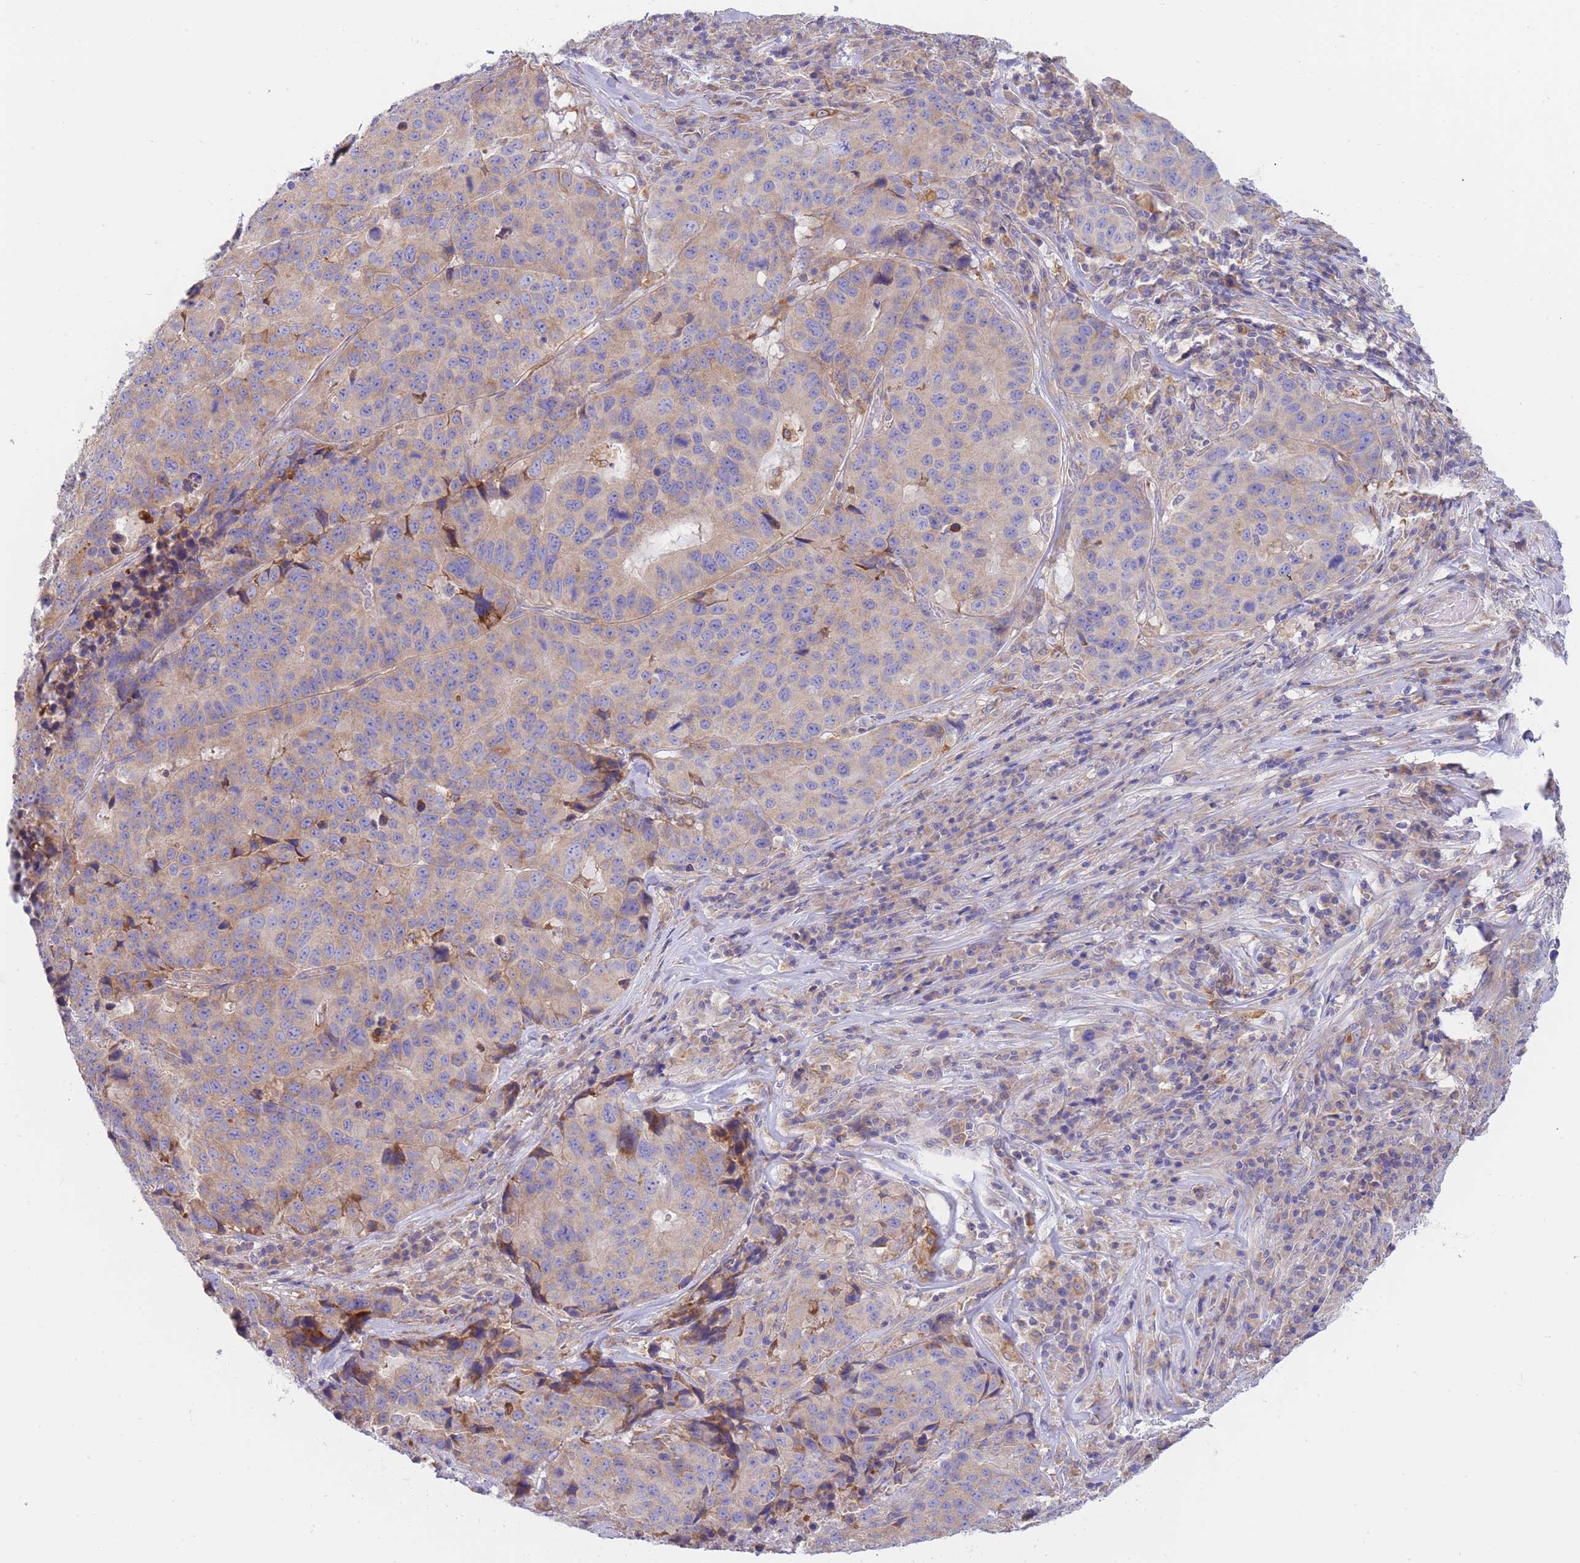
{"staining": {"intensity": "weak", "quantity": ">75%", "location": "cytoplasmic/membranous"}, "tissue": "stomach cancer", "cell_type": "Tumor cells", "image_type": "cancer", "snomed": [{"axis": "morphology", "description": "Adenocarcinoma, NOS"}, {"axis": "topography", "description": "Stomach"}], "caption": "There is low levels of weak cytoplasmic/membranous expression in tumor cells of stomach cancer, as demonstrated by immunohistochemical staining (brown color).", "gene": "SH2B2", "patient": {"sex": "male", "age": 71}}